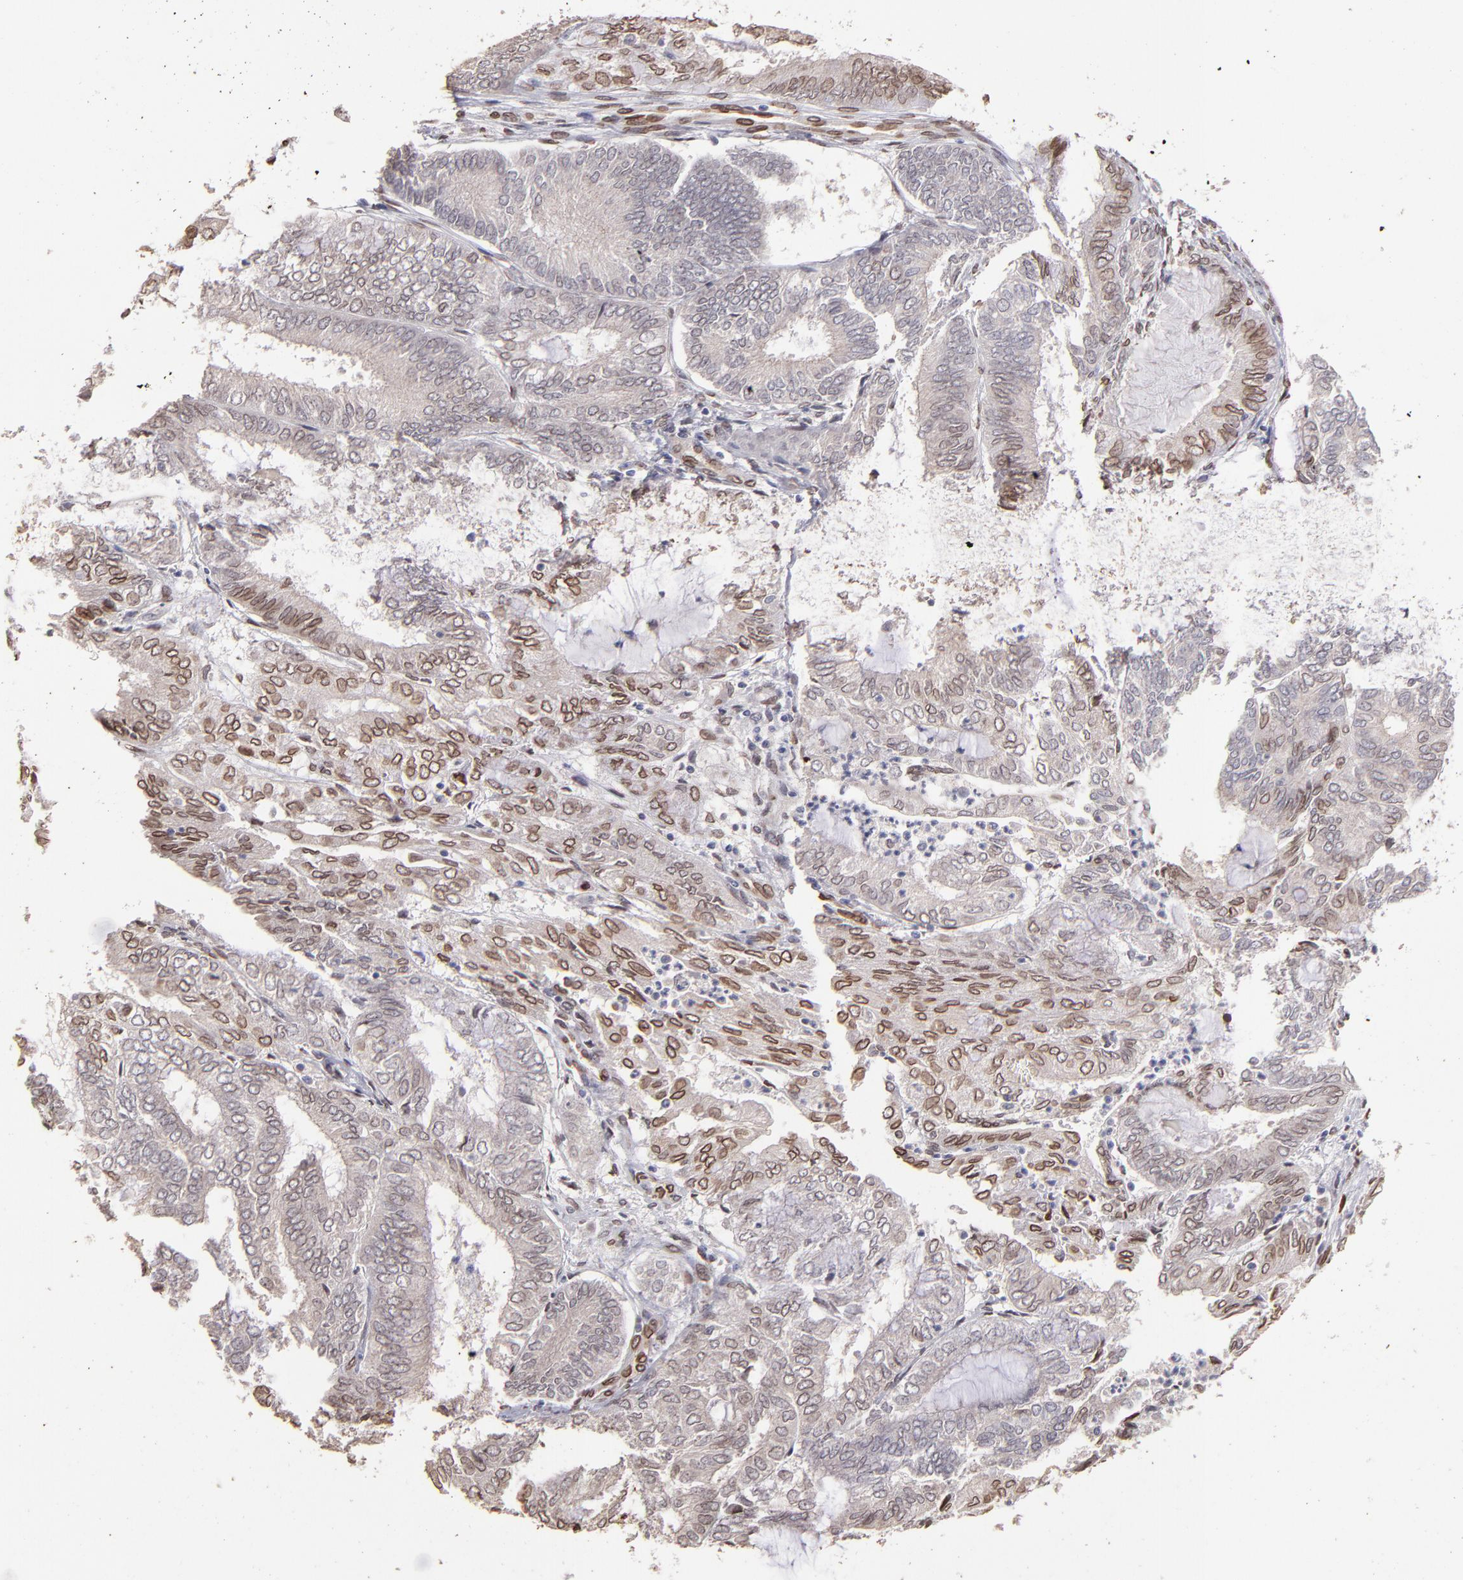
{"staining": {"intensity": "weak", "quantity": "<25%", "location": "cytoplasmic/membranous,nuclear"}, "tissue": "endometrial cancer", "cell_type": "Tumor cells", "image_type": "cancer", "snomed": [{"axis": "morphology", "description": "Adenocarcinoma, NOS"}, {"axis": "topography", "description": "Endometrium"}], "caption": "Immunohistochemical staining of endometrial adenocarcinoma reveals no significant expression in tumor cells. The staining is performed using DAB brown chromogen with nuclei counter-stained in using hematoxylin.", "gene": "PUM3", "patient": {"sex": "female", "age": 59}}